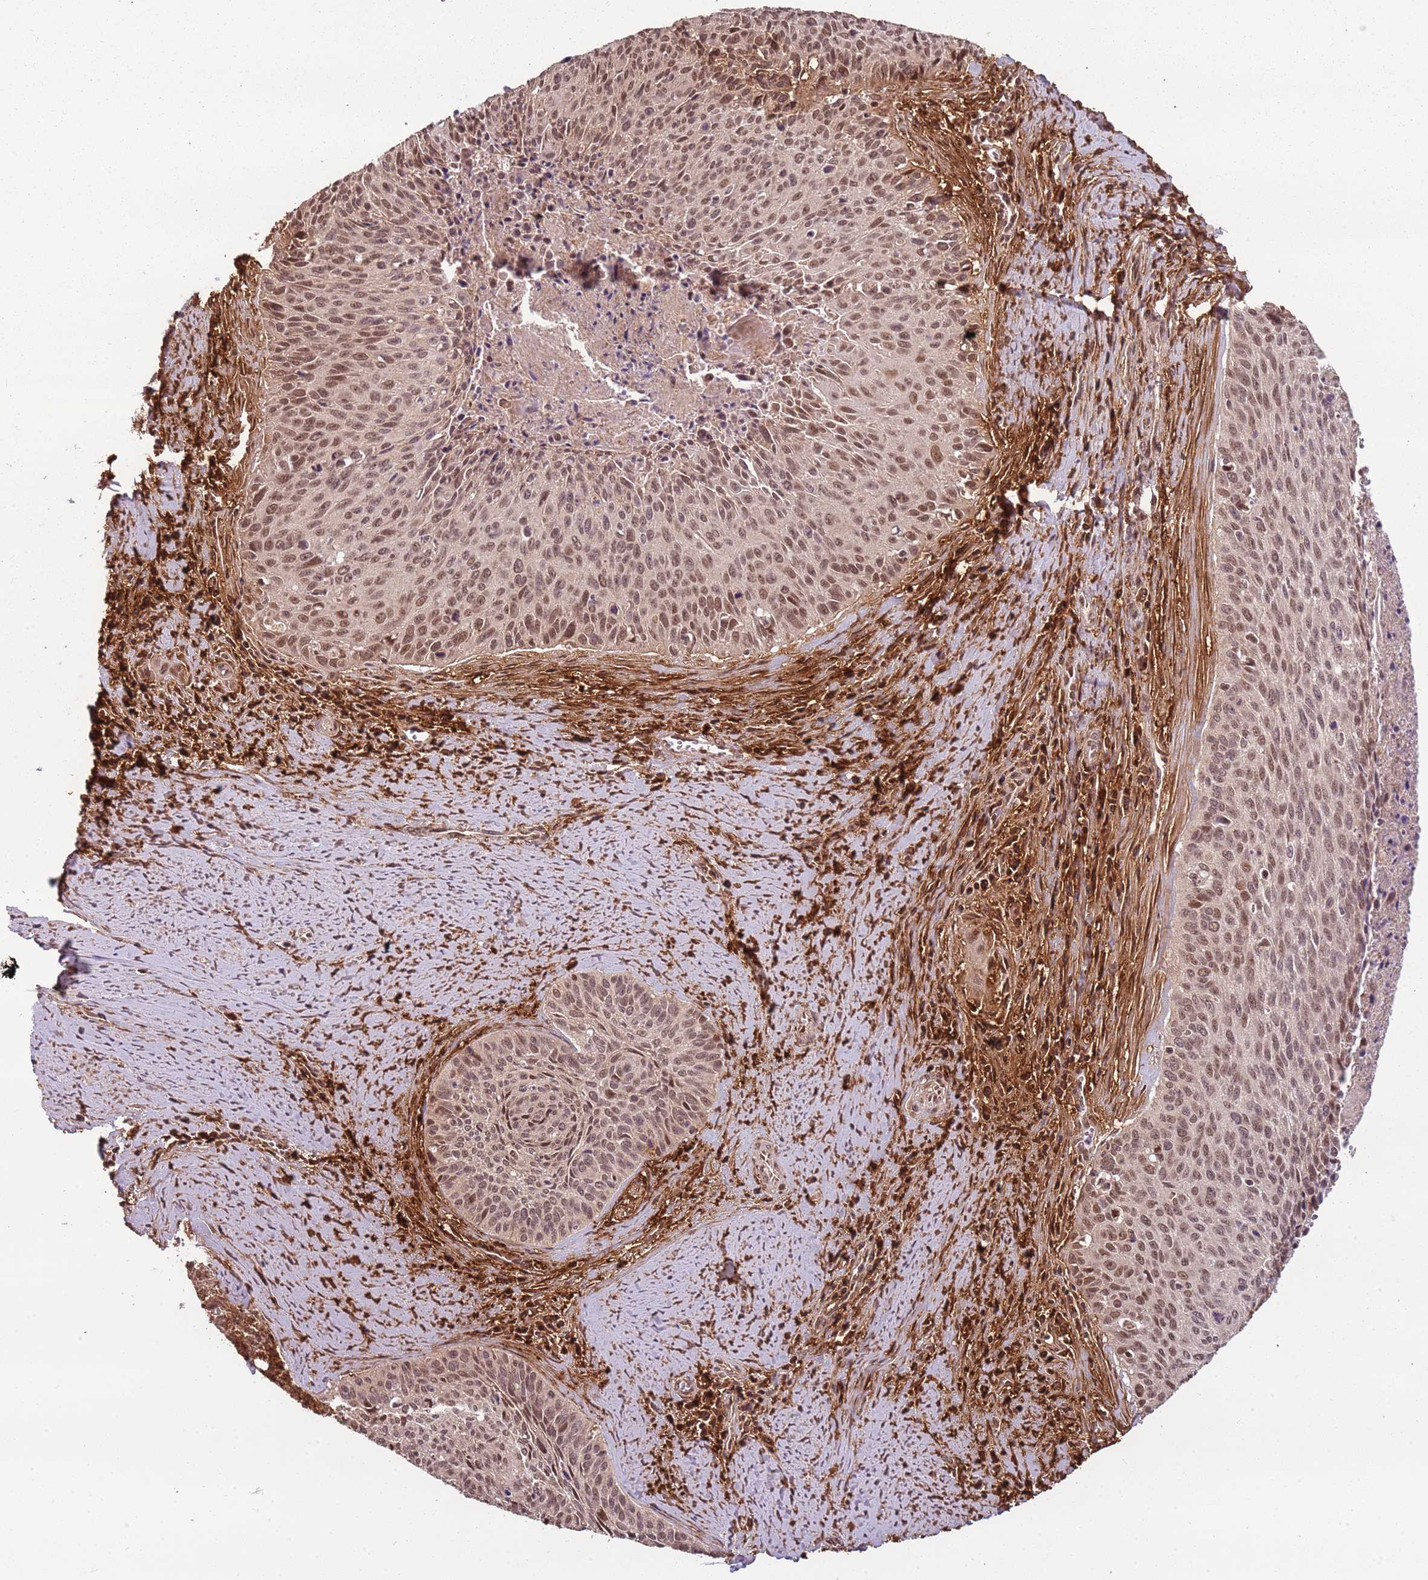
{"staining": {"intensity": "moderate", "quantity": ">75%", "location": "nuclear"}, "tissue": "cervical cancer", "cell_type": "Tumor cells", "image_type": "cancer", "snomed": [{"axis": "morphology", "description": "Squamous cell carcinoma, NOS"}, {"axis": "topography", "description": "Cervix"}], "caption": "Protein expression analysis of human cervical cancer reveals moderate nuclear expression in about >75% of tumor cells. (Stains: DAB (3,3'-diaminobenzidine) in brown, nuclei in blue, Microscopy: brightfield microscopy at high magnification).", "gene": "POLR3H", "patient": {"sex": "female", "age": 55}}